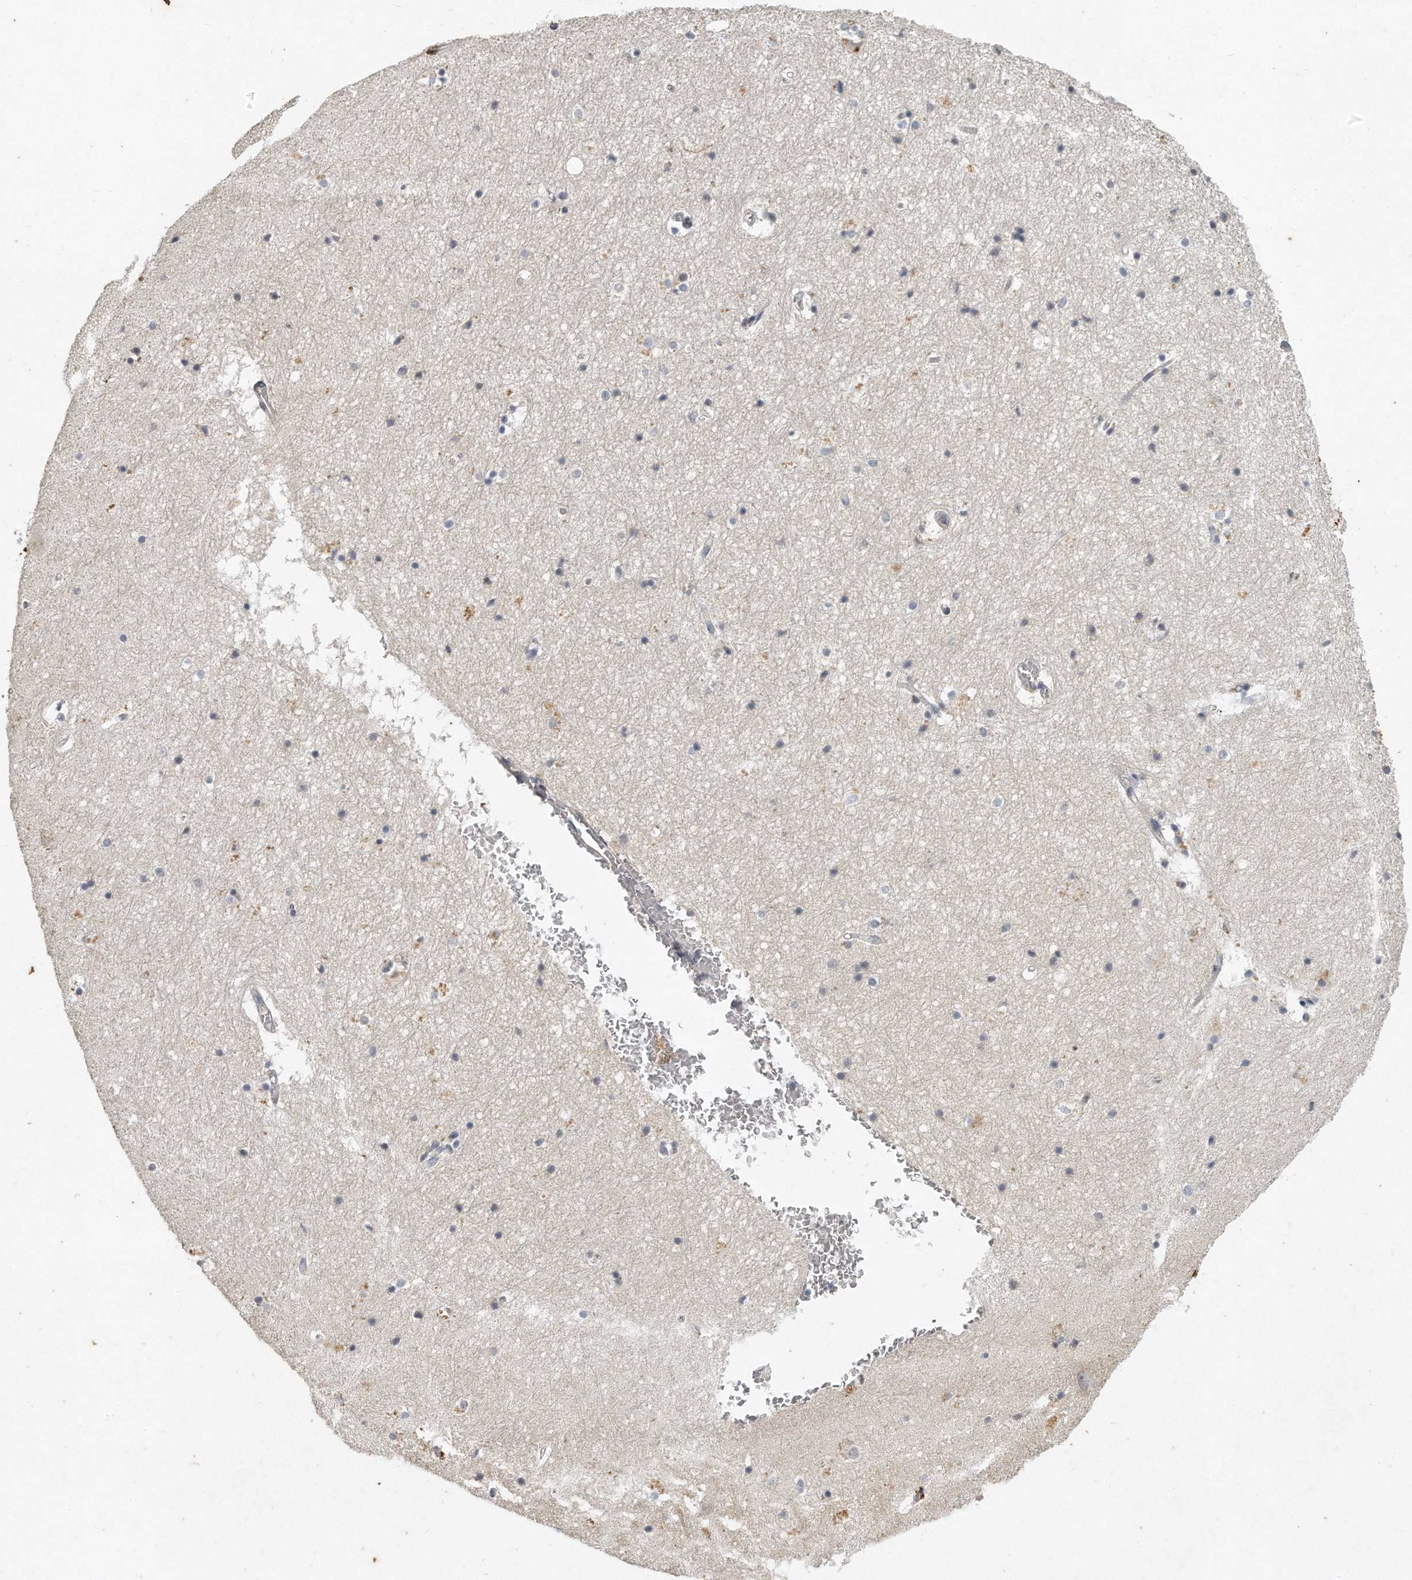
{"staining": {"intensity": "negative", "quantity": "none", "location": "none"}, "tissue": "hippocampus", "cell_type": "Glial cells", "image_type": "normal", "snomed": [{"axis": "morphology", "description": "Normal tissue, NOS"}, {"axis": "topography", "description": "Hippocampus"}], "caption": "A high-resolution image shows immunohistochemistry staining of unremarkable hippocampus, which reveals no significant expression in glial cells. (Stains: DAB IHC with hematoxylin counter stain, Microscopy: brightfield microscopy at high magnification).", "gene": "CAMK1", "patient": {"sex": "female", "age": 52}}